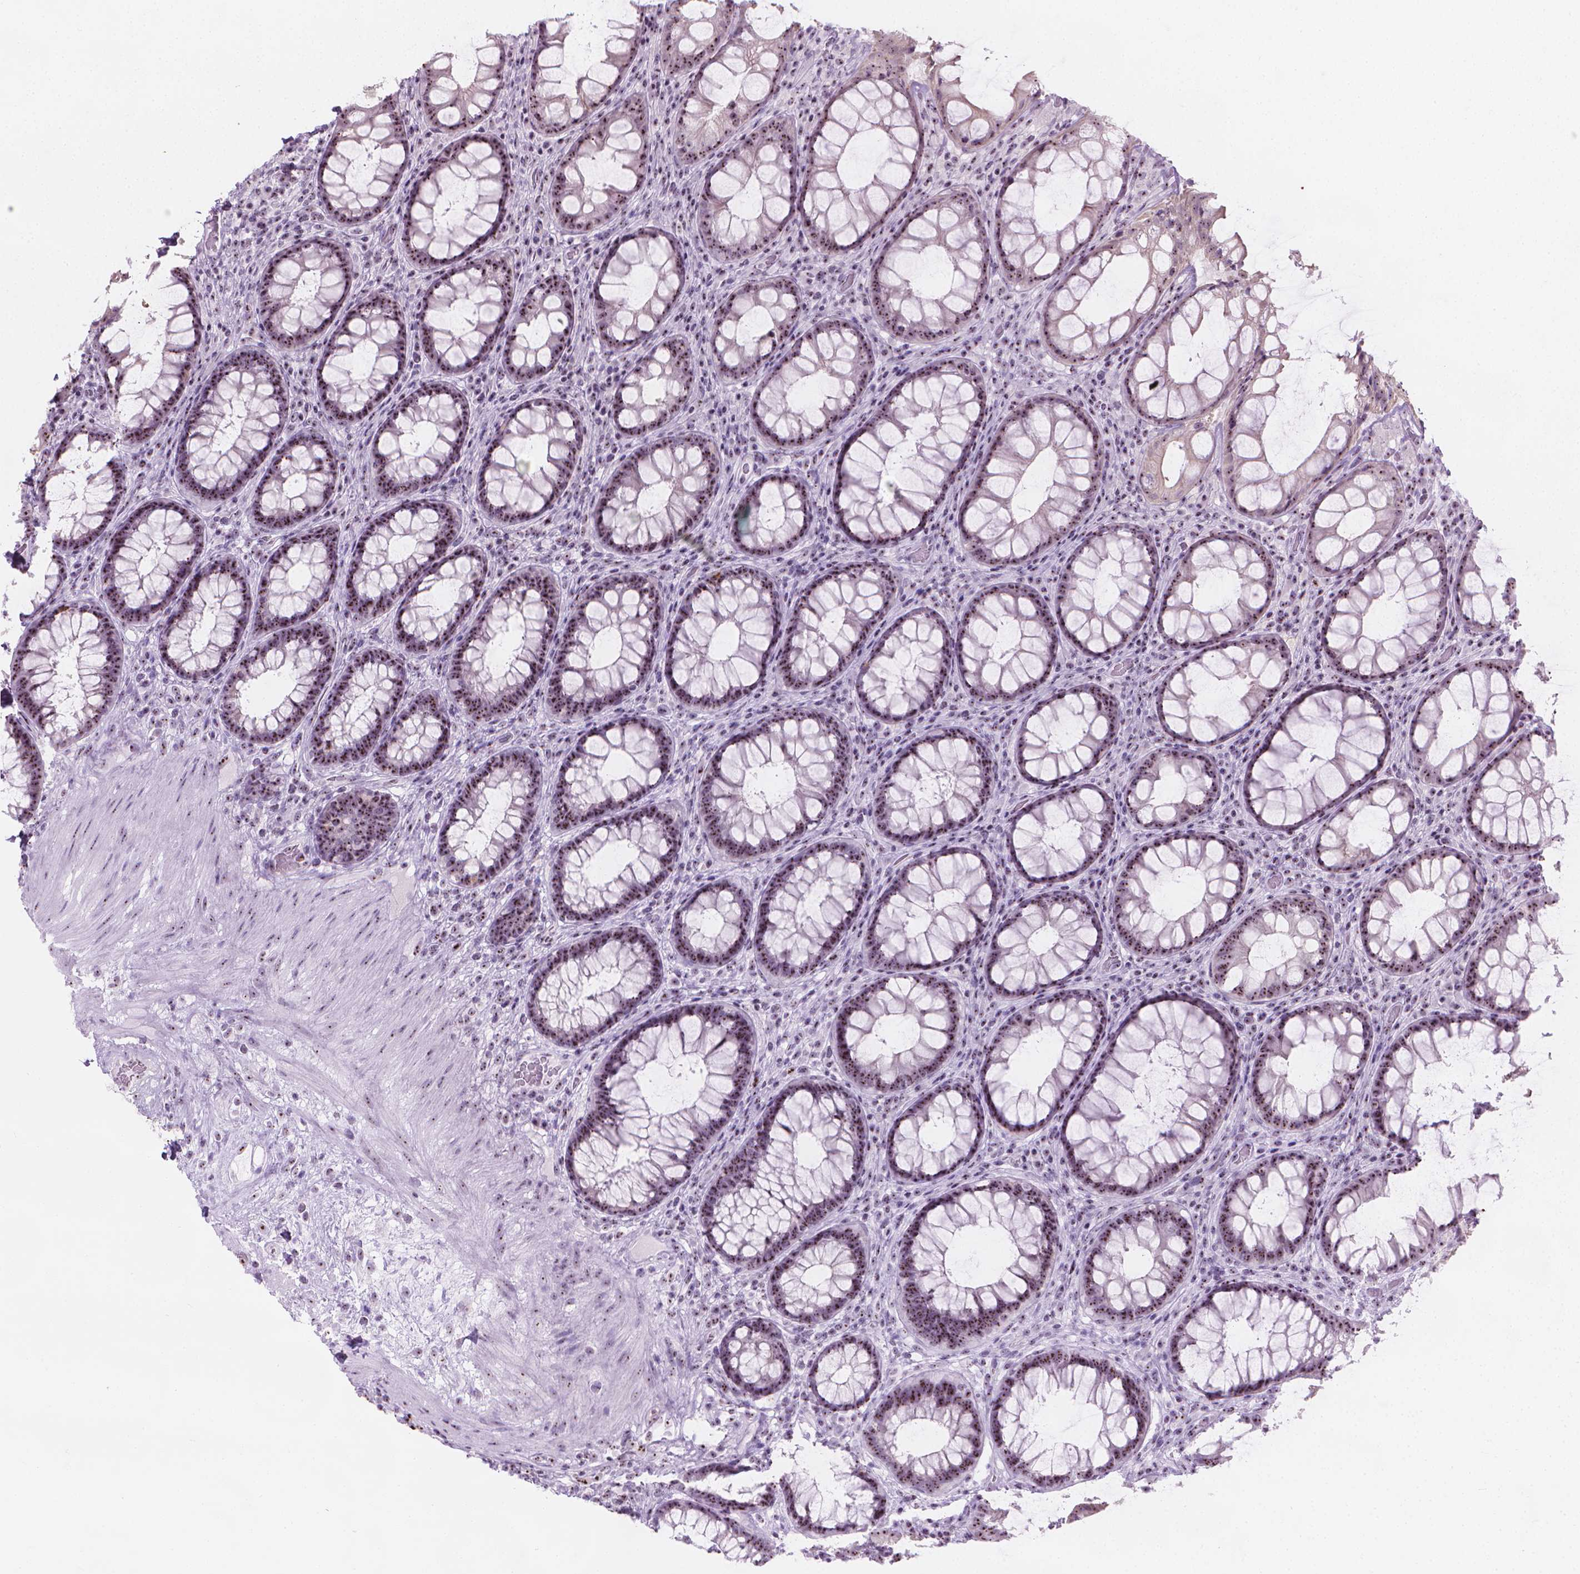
{"staining": {"intensity": "moderate", "quantity": "25%-75%", "location": "nuclear"}, "tissue": "rectum", "cell_type": "Glandular cells", "image_type": "normal", "snomed": [{"axis": "morphology", "description": "Normal tissue, NOS"}, {"axis": "topography", "description": "Rectum"}], "caption": "An image showing moderate nuclear positivity in about 25%-75% of glandular cells in benign rectum, as visualized by brown immunohistochemical staining.", "gene": "NOL7", "patient": {"sex": "male", "age": 72}}